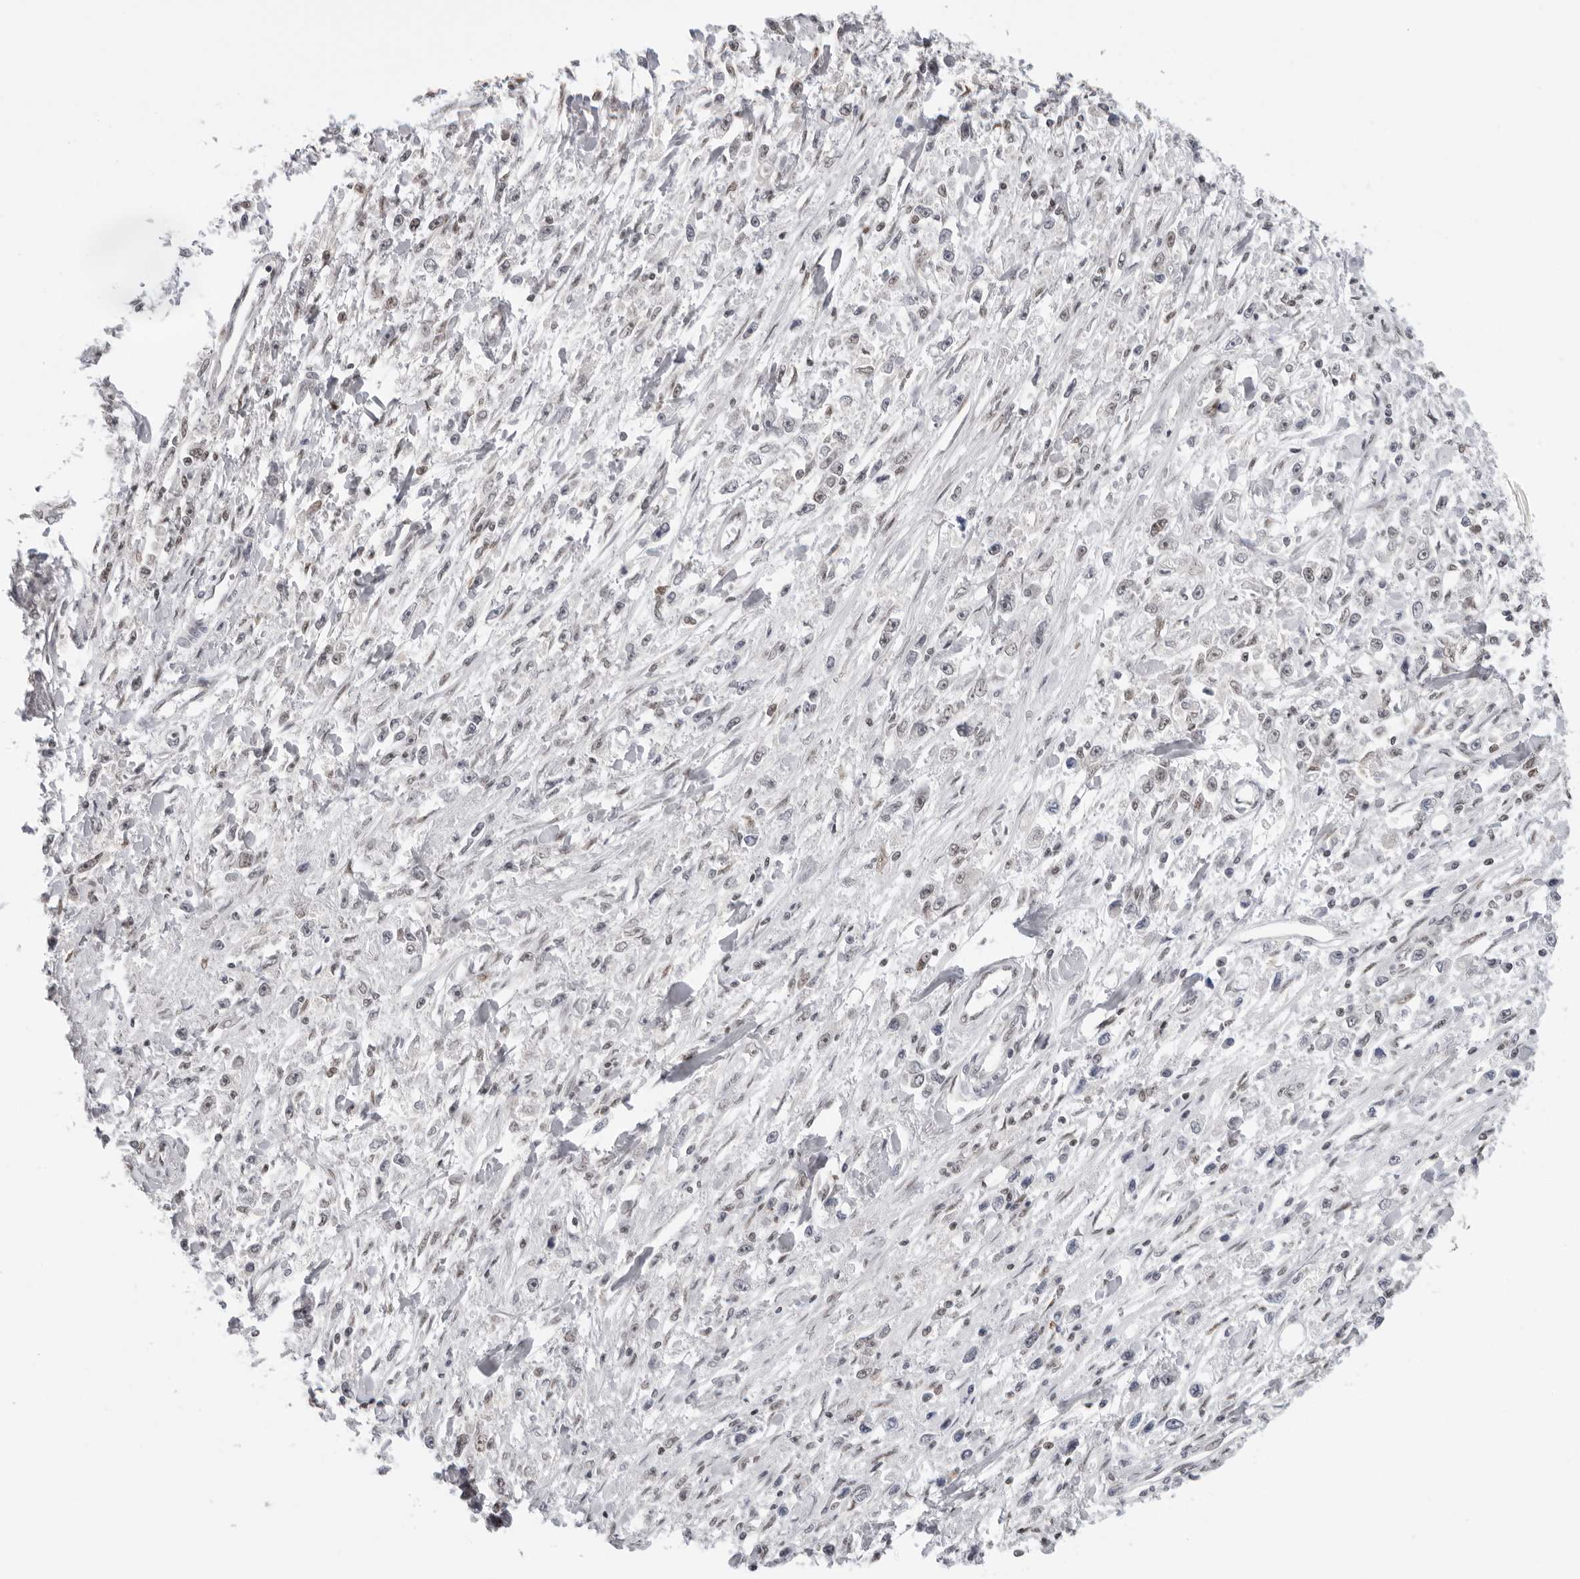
{"staining": {"intensity": "weak", "quantity": "<25%", "location": "nuclear"}, "tissue": "stomach cancer", "cell_type": "Tumor cells", "image_type": "cancer", "snomed": [{"axis": "morphology", "description": "Adenocarcinoma, NOS"}, {"axis": "topography", "description": "Stomach"}], "caption": "Adenocarcinoma (stomach) stained for a protein using IHC displays no staining tumor cells.", "gene": "RPA2", "patient": {"sex": "female", "age": 59}}